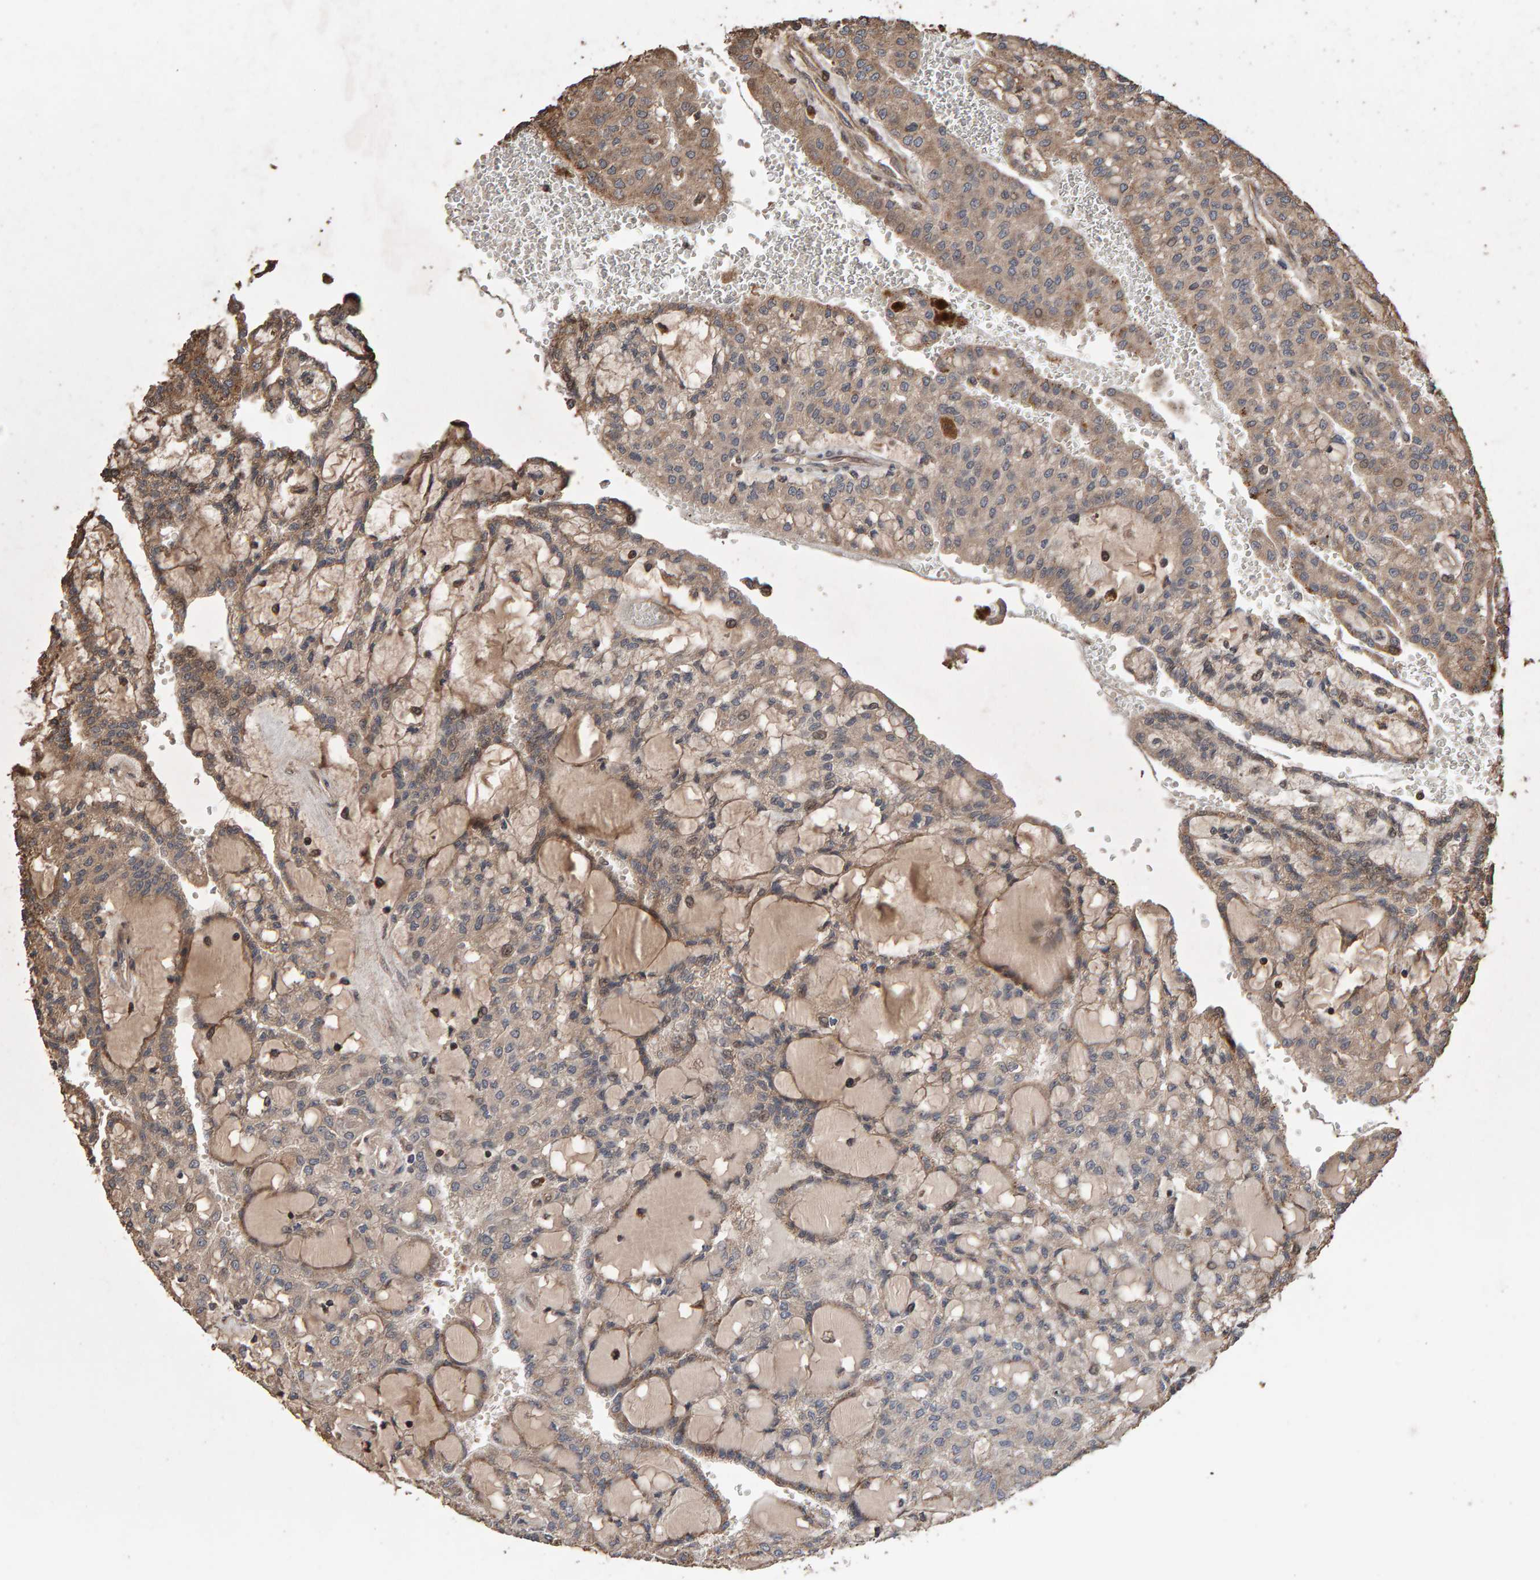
{"staining": {"intensity": "weak", "quantity": "25%-75%", "location": "cytoplasmic/membranous"}, "tissue": "renal cancer", "cell_type": "Tumor cells", "image_type": "cancer", "snomed": [{"axis": "morphology", "description": "Adenocarcinoma, NOS"}, {"axis": "topography", "description": "Kidney"}], "caption": "Brown immunohistochemical staining in human renal cancer demonstrates weak cytoplasmic/membranous expression in about 25%-75% of tumor cells.", "gene": "OSBP2", "patient": {"sex": "male", "age": 63}}